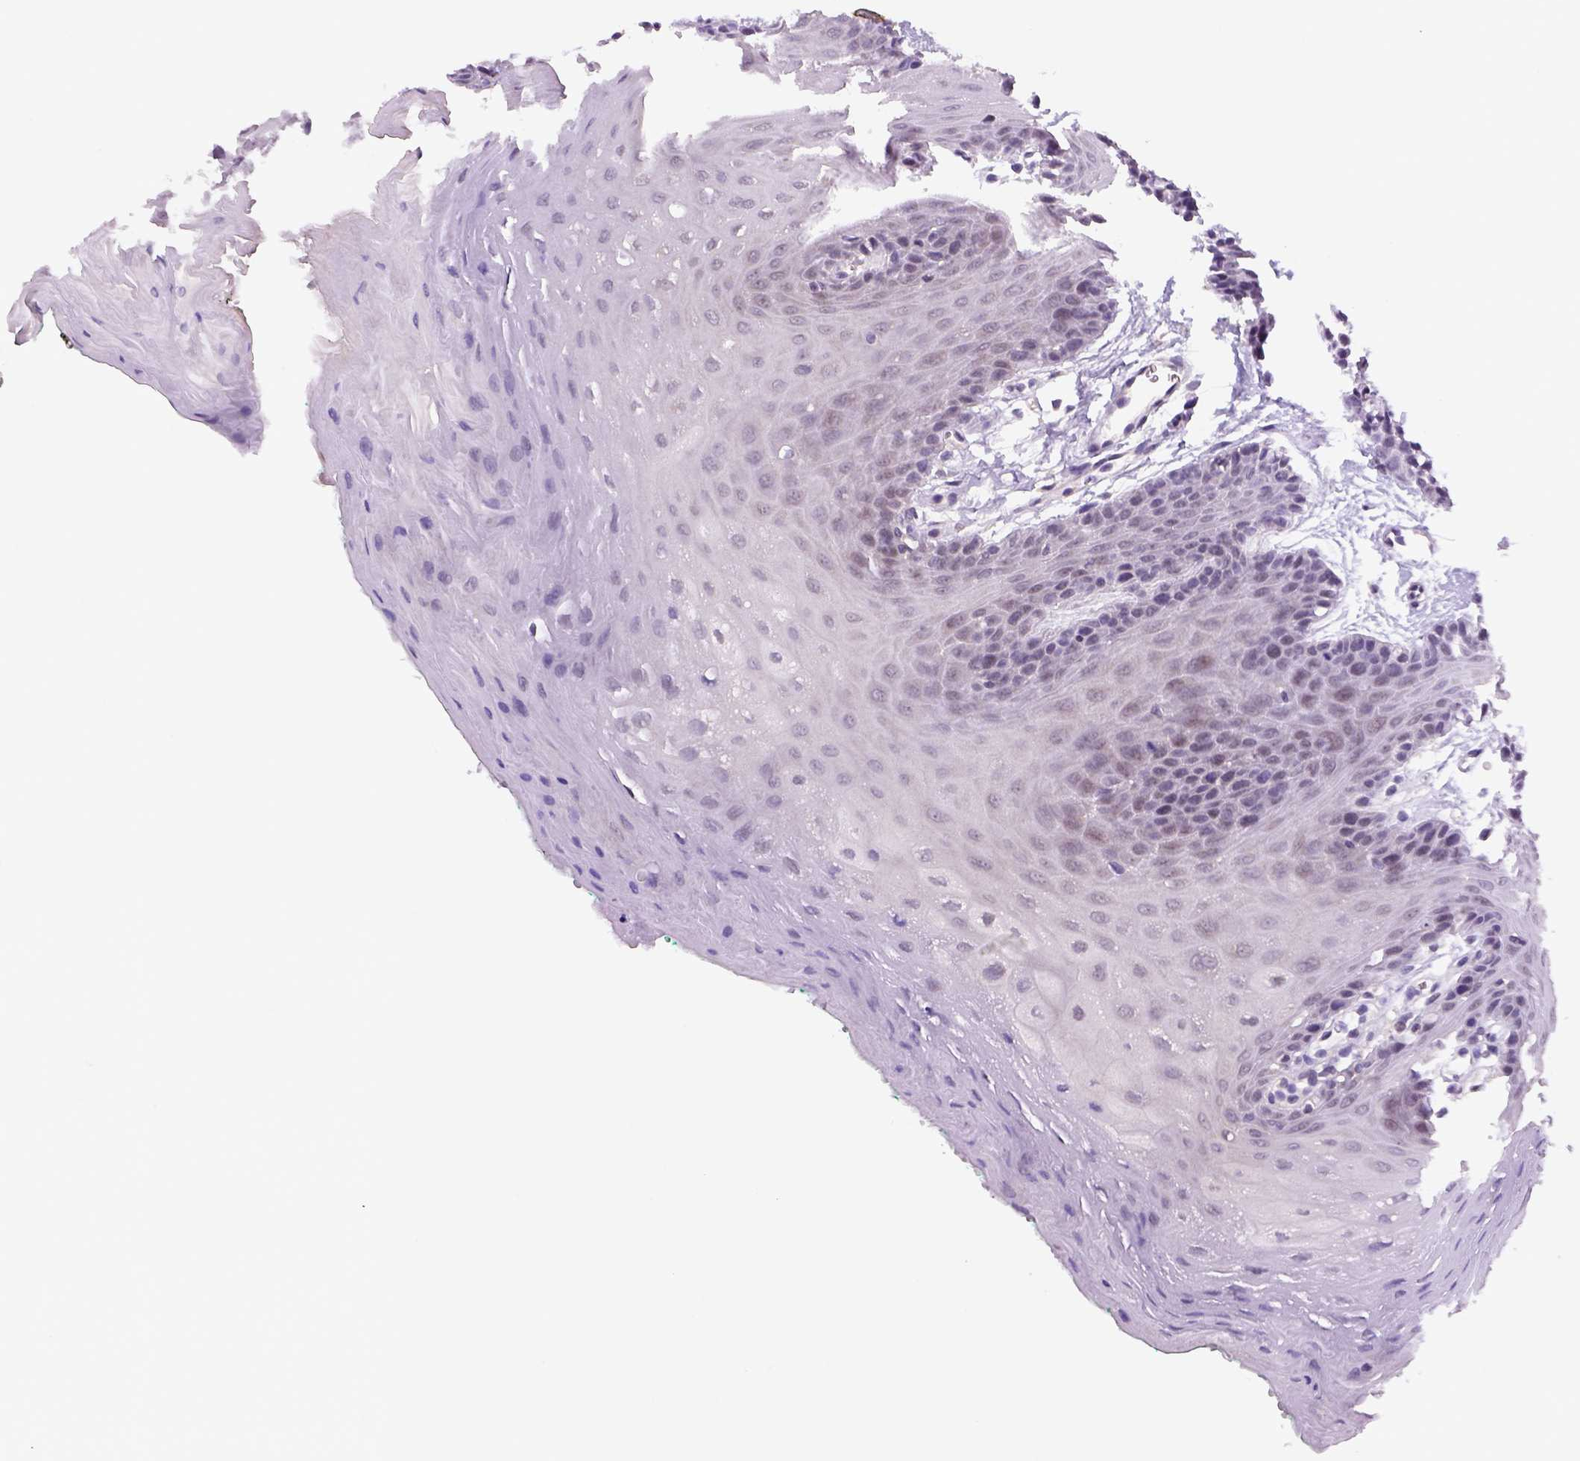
{"staining": {"intensity": "weak", "quantity": "25%-75%", "location": "cytoplasmic/membranous,nuclear"}, "tissue": "oral mucosa", "cell_type": "Squamous epithelial cells", "image_type": "normal", "snomed": [{"axis": "morphology", "description": "Normal tissue, NOS"}, {"axis": "morphology", "description": "Squamous cell carcinoma, NOS"}, {"axis": "topography", "description": "Oral tissue"}, {"axis": "topography", "description": "Head-Neck"}], "caption": "Unremarkable oral mucosa exhibits weak cytoplasmic/membranous,nuclear positivity in approximately 25%-75% of squamous epithelial cells, visualized by immunohistochemistry.", "gene": "SCML4", "patient": {"sex": "female", "age": 50}}